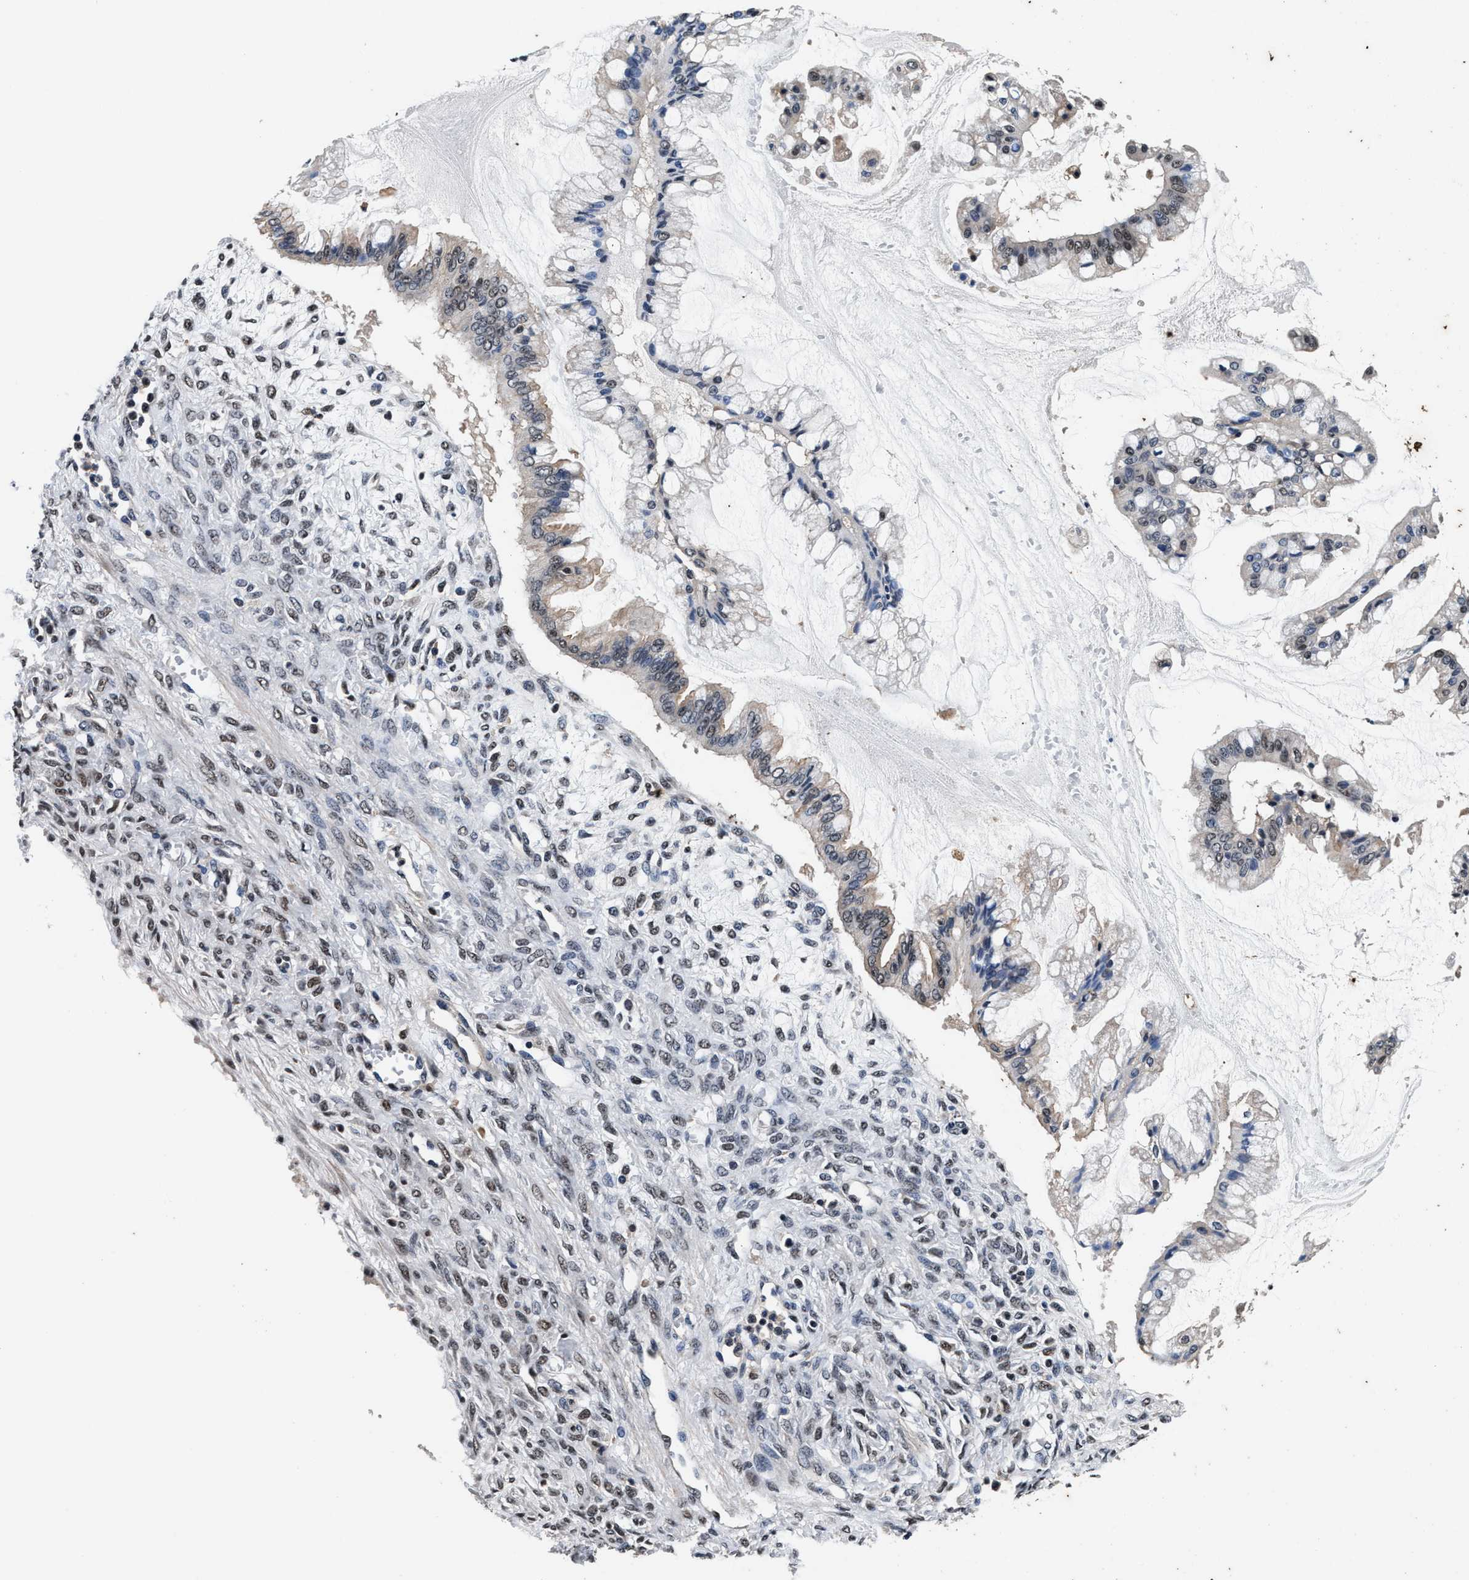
{"staining": {"intensity": "weak", "quantity": "<25%", "location": "cytoplasmic/membranous,nuclear"}, "tissue": "ovarian cancer", "cell_type": "Tumor cells", "image_type": "cancer", "snomed": [{"axis": "morphology", "description": "Cystadenocarcinoma, mucinous, NOS"}, {"axis": "topography", "description": "Ovary"}], "caption": "Immunohistochemistry (IHC) micrograph of human ovarian cancer (mucinous cystadenocarcinoma) stained for a protein (brown), which reveals no expression in tumor cells.", "gene": "USP16", "patient": {"sex": "female", "age": 73}}